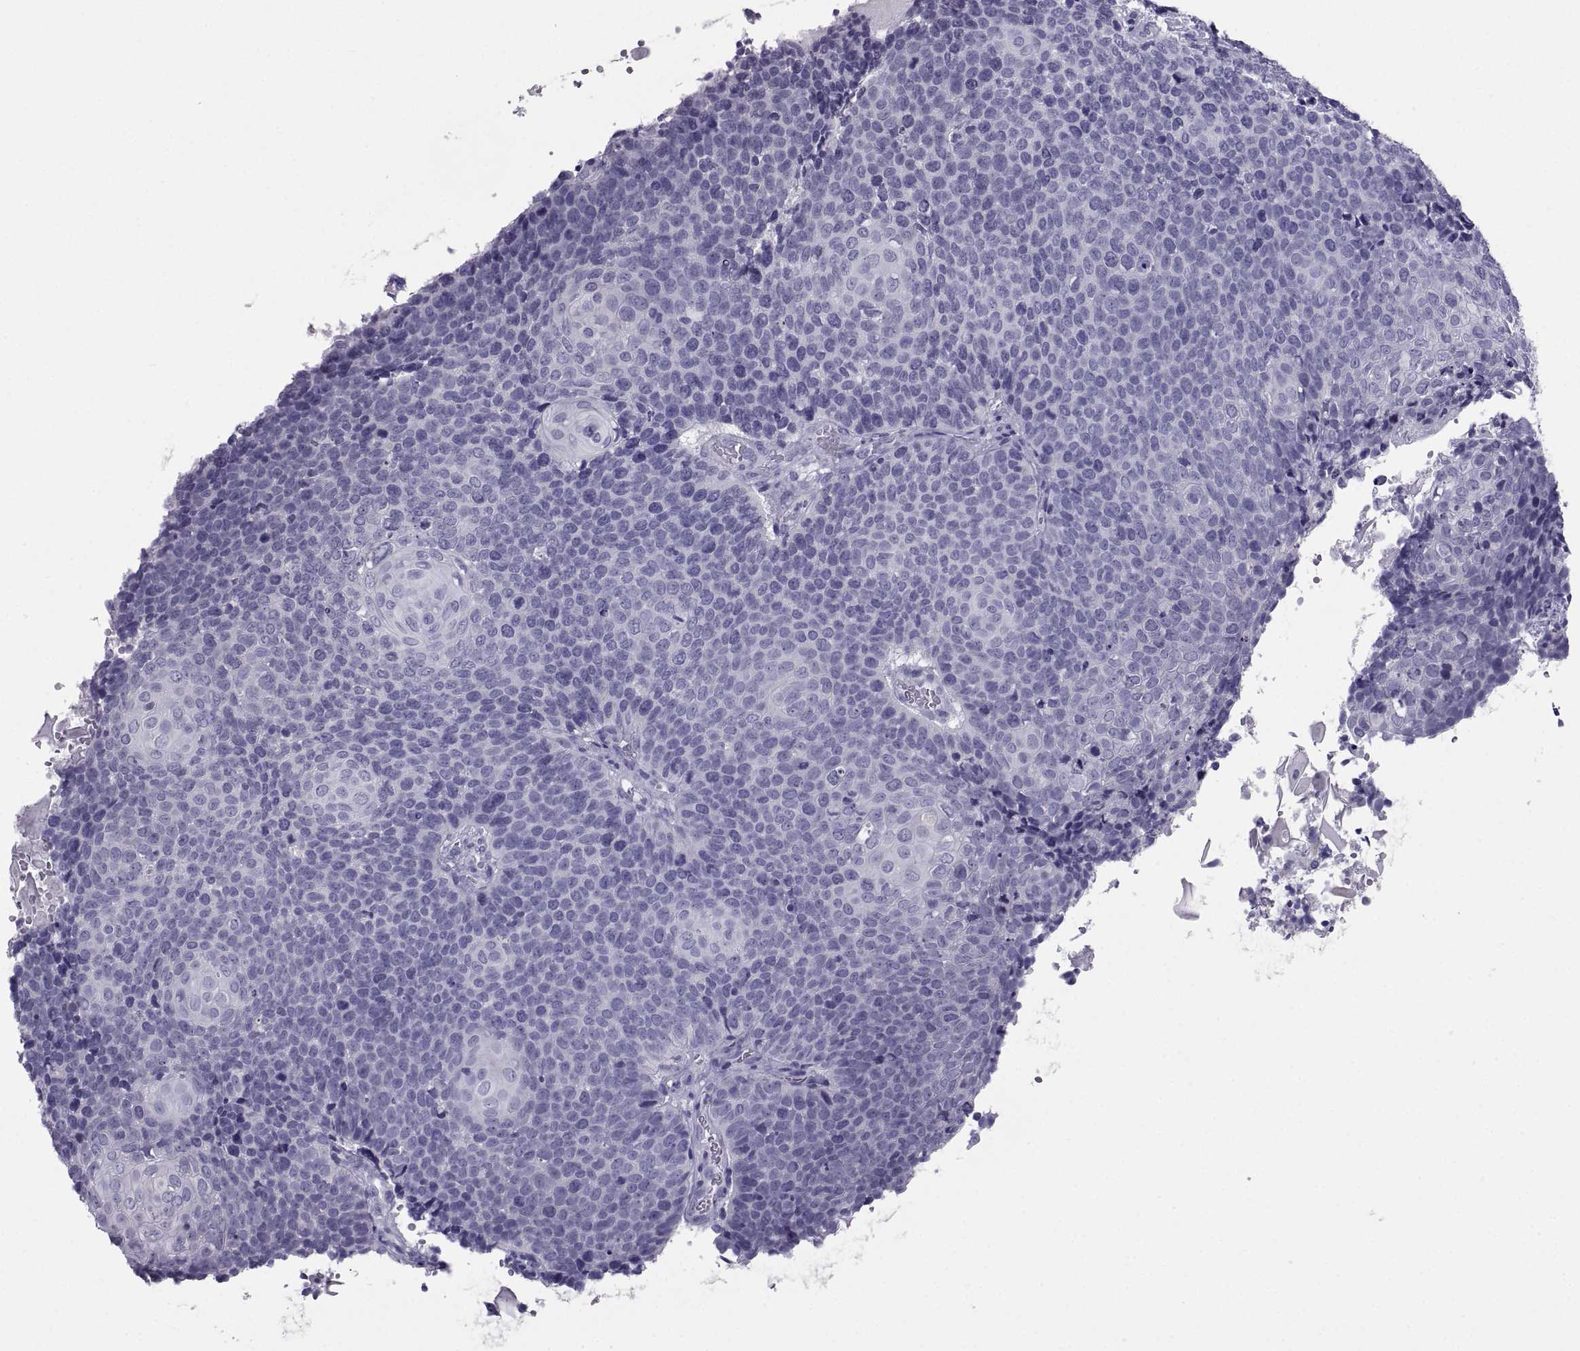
{"staining": {"intensity": "negative", "quantity": "none", "location": "none"}, "tissue": "cervical cancer", "cell_type": "Tumor cells", "image_type": "cancer", "snomed": [{"axis": "morphology", "description": "Squamous cell carcinoma, NOS"}, {"axis": "topography", "description": "Cervix"}], "caption": "Tumor cells show no significant positivity in cervical cancer (squamous cell carcinoma). (Immunohistochemistry (ihc), brightfield microscopy, high magnification).", "gene": "PCSK1N", "patient": {"sex": "female", "age": 39}}